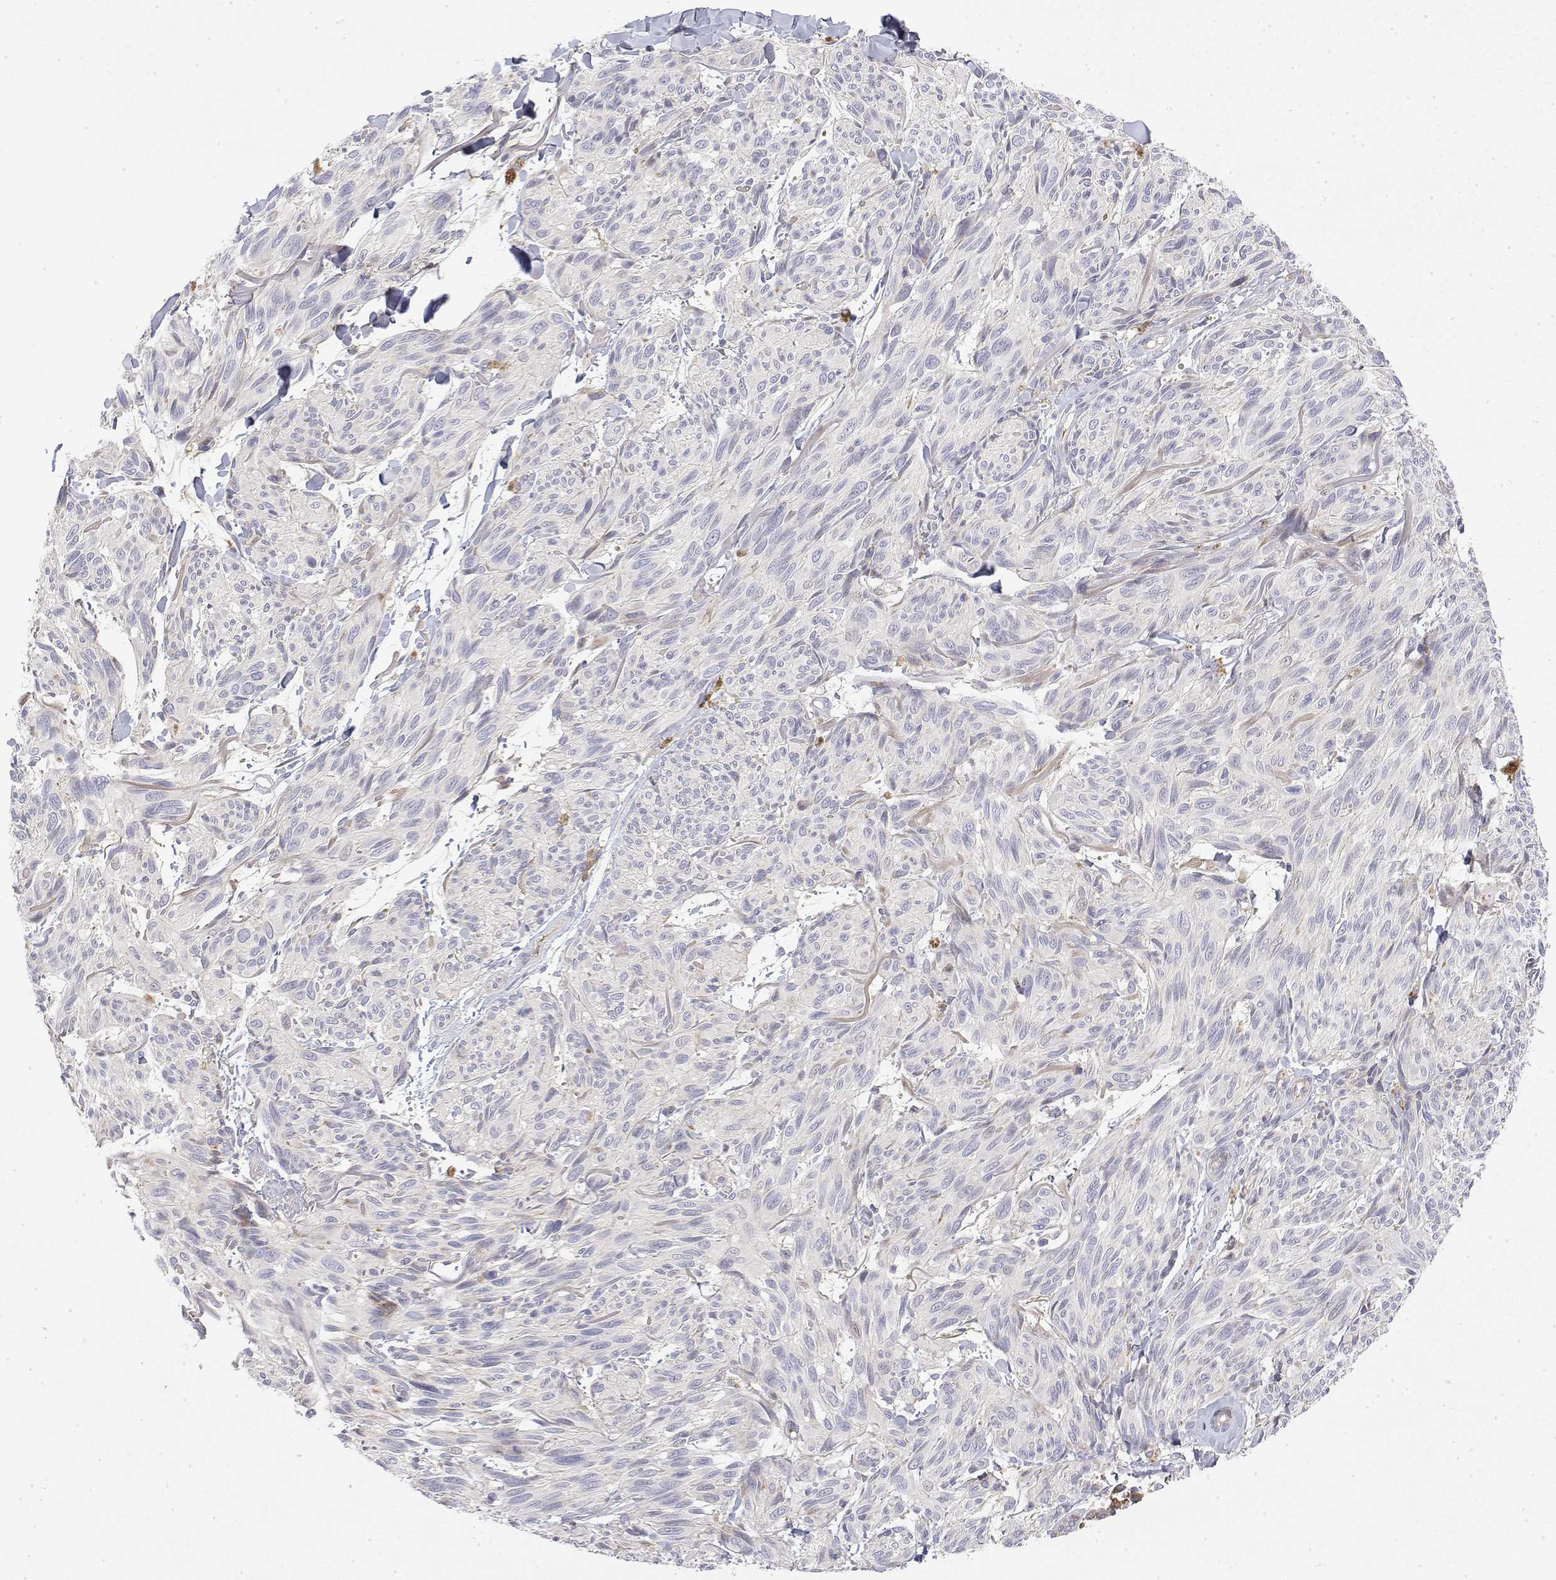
{"staining": {"intensity": "negative", "quantity": "none", "location": "none"}, "tissue": "melanoma", "cell_type": "Tumor cells", "image_type": "cancer", "snomed": [{"axis": "morphology", "description": "Malignant melanoma, NOS"}, {"axis": "topography", "description": "Skin"}], "caption": "A micrograph of human melanoma is negative for staining in tumor cells.", "gene": "IGFBP4", "patient": {"sex": "male", "age": 79}}